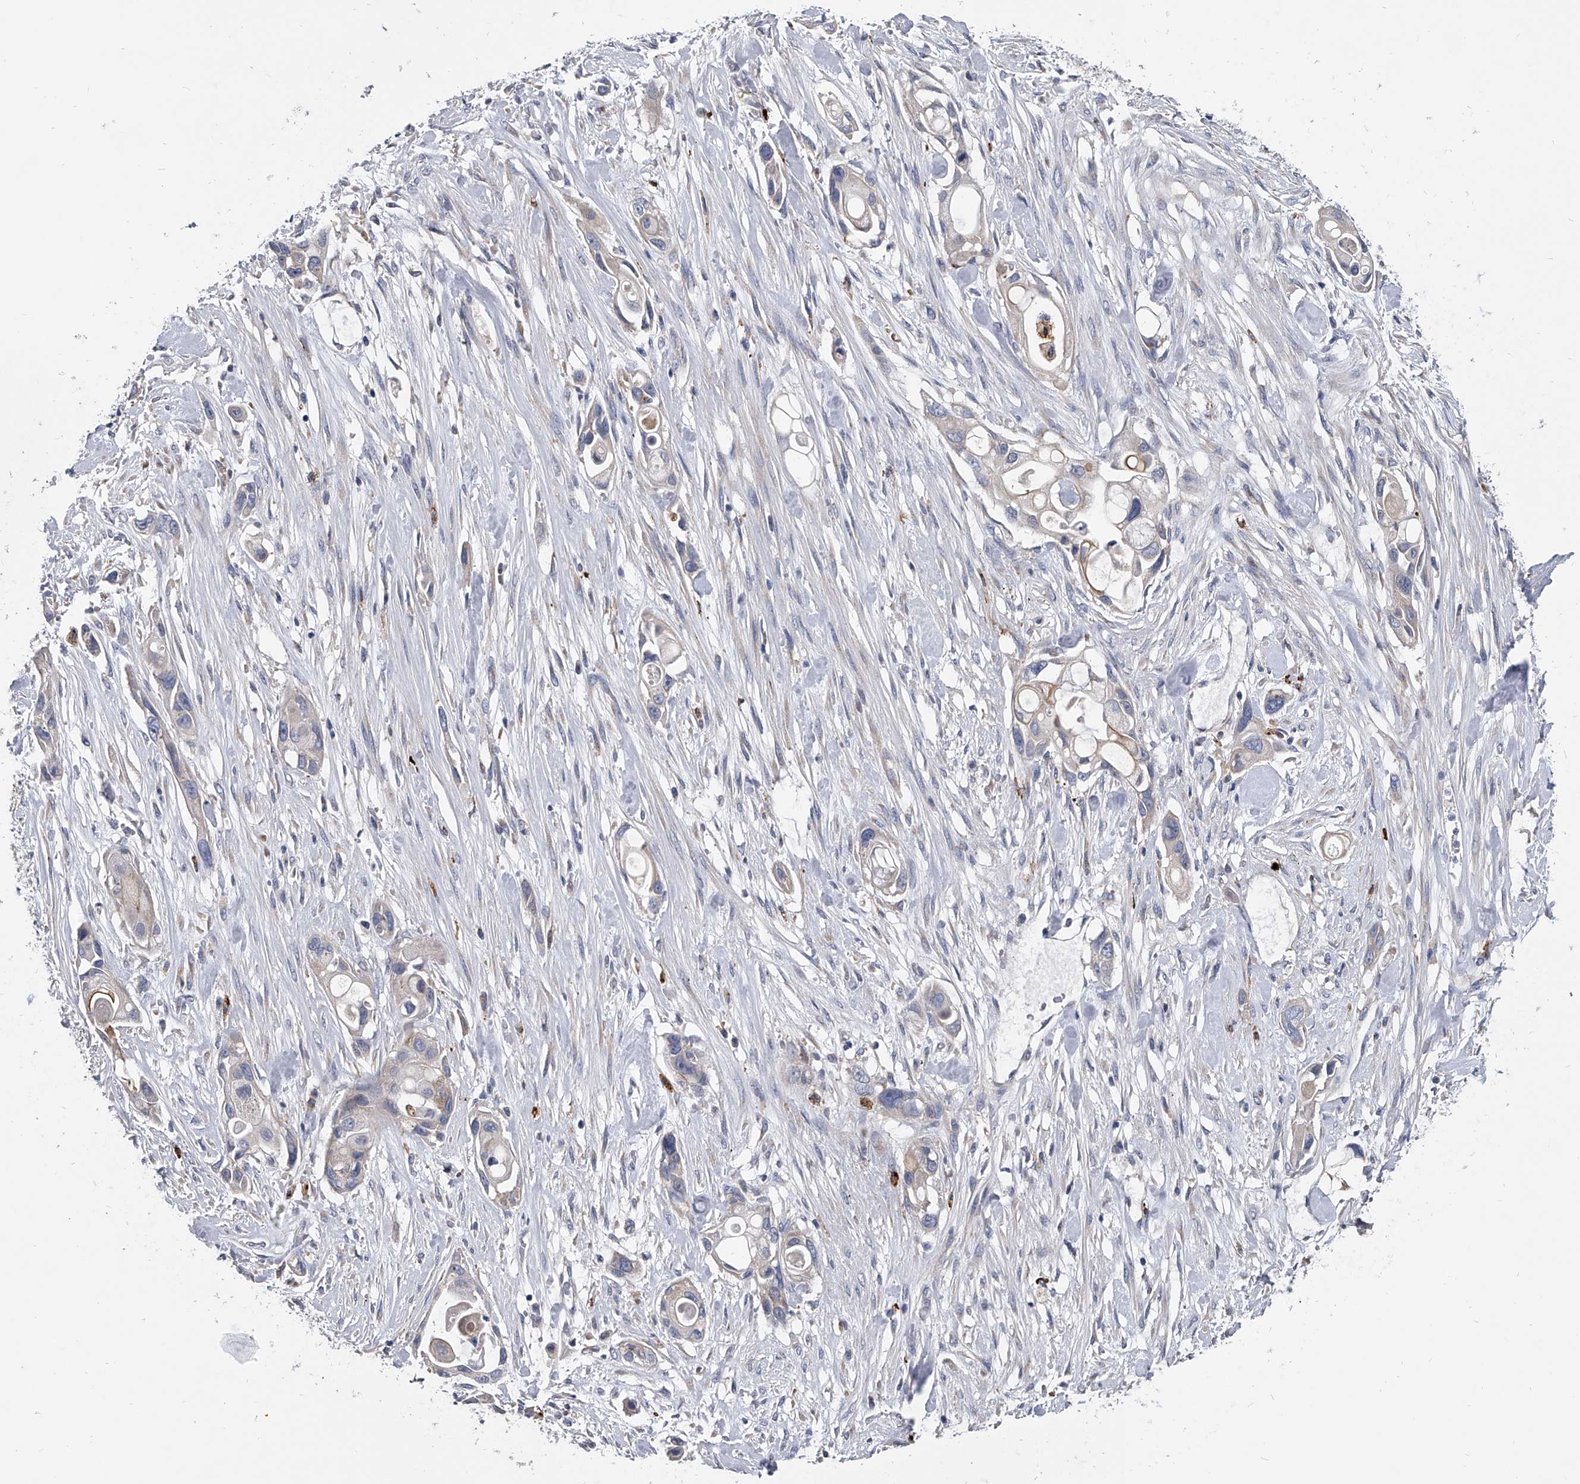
{"staining": {"intensity": "negative", "quantity": "none", "location": "none"}, "tissue": "pancreatic cancer", "cell_type": "Tumor cells", "image_type": "cancer", "snomed": [{"axis": "morphology", "description": "Adenocarcinoma, NOS"}, {"axis": "topography", "description": "Pancreas"}], "caption": "An immunohistochemistry micrograph of pancreatic adenocarcinoma is shown. There is no staining in tumor cells of pancreatic adenocarcinoma.", "gene": "SPP1", "patient": {"sex": "female", "age": 60}}